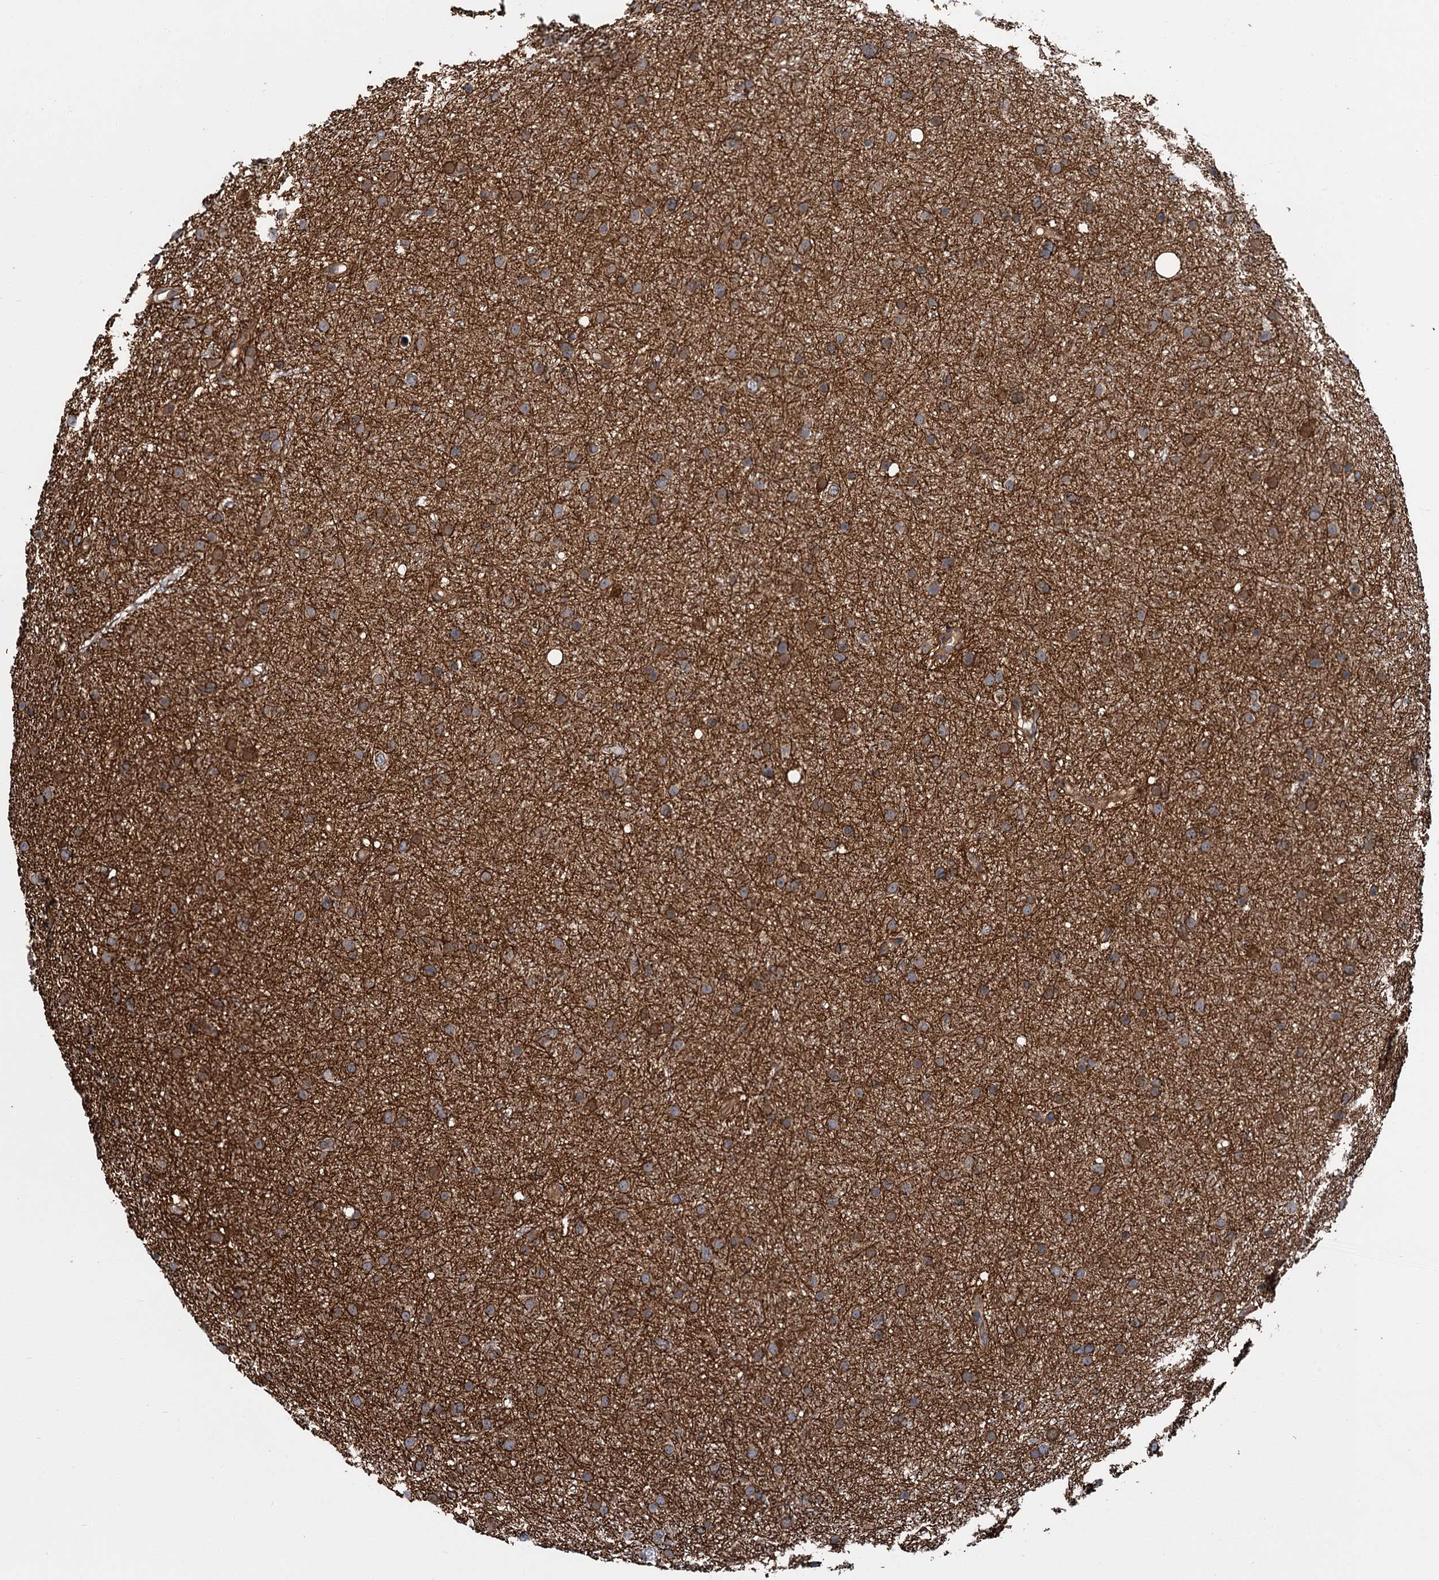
{"staining": {"intensity": "moderate", "quantity": ">75%", "location": "cytoplasmic/membranous"}, "tissue": "glioma", "cell_type": "Tumor cells", "image_type": "cancer", "snomed": [{"axis": "morphology", "description": "Glioma, malignant, Low grade"}, {"axis": "topography", "description": "Cerebral cortex"}], "caption": "Malignant glioma (low-grade) was stained to show a protein in brown. There is medium levels of moderate cytoplasmic/membranous staining in approximately >75% of tumor cells.", "gene": "ZFYVE19", "patient": {"sex": "female", "age": 39}}